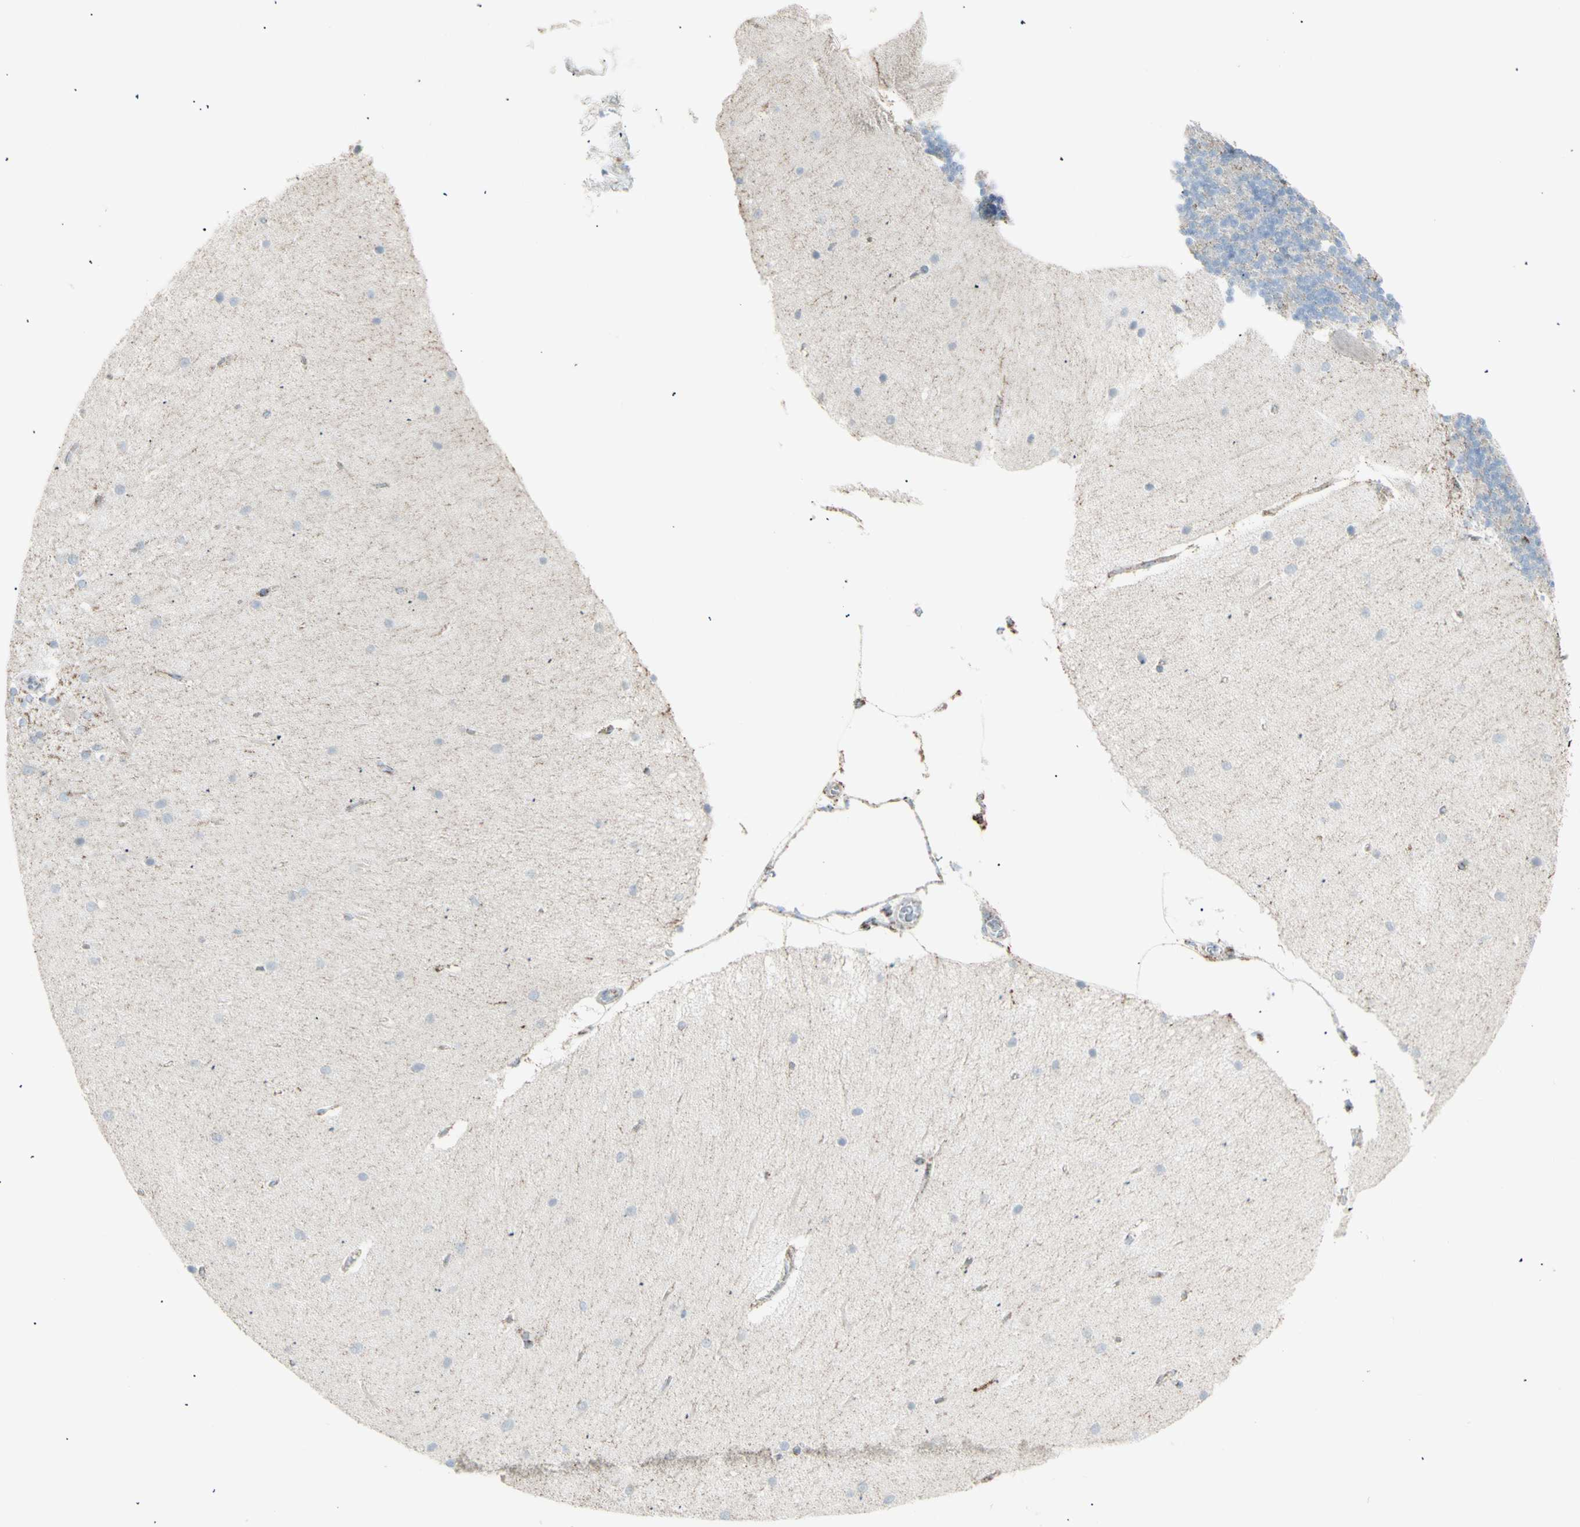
{"staining": {"intensity": "moderate", "quantity": "<25%", "location": "cytoplasmic/membranous"}, "tissue": "cerebellum", "cell_type": "Cells in granular layer", "image_type": "normal", "snomed": [{"axis": "morphology", "description": "Normal tissue, NOS"}, {"axis": "topography", "description": "Cerebellum"}], "caption": "Protein expression analysis of benign human cerebellum reveals moderate cytoplasmic/membranous expression in approximately <25% of cells in granular layer. (DAB IHC, brown staining for protein, blue staining for nuclei).", "gene": "PLGRKT", "patient": {"sex": "female", "age": 54}}